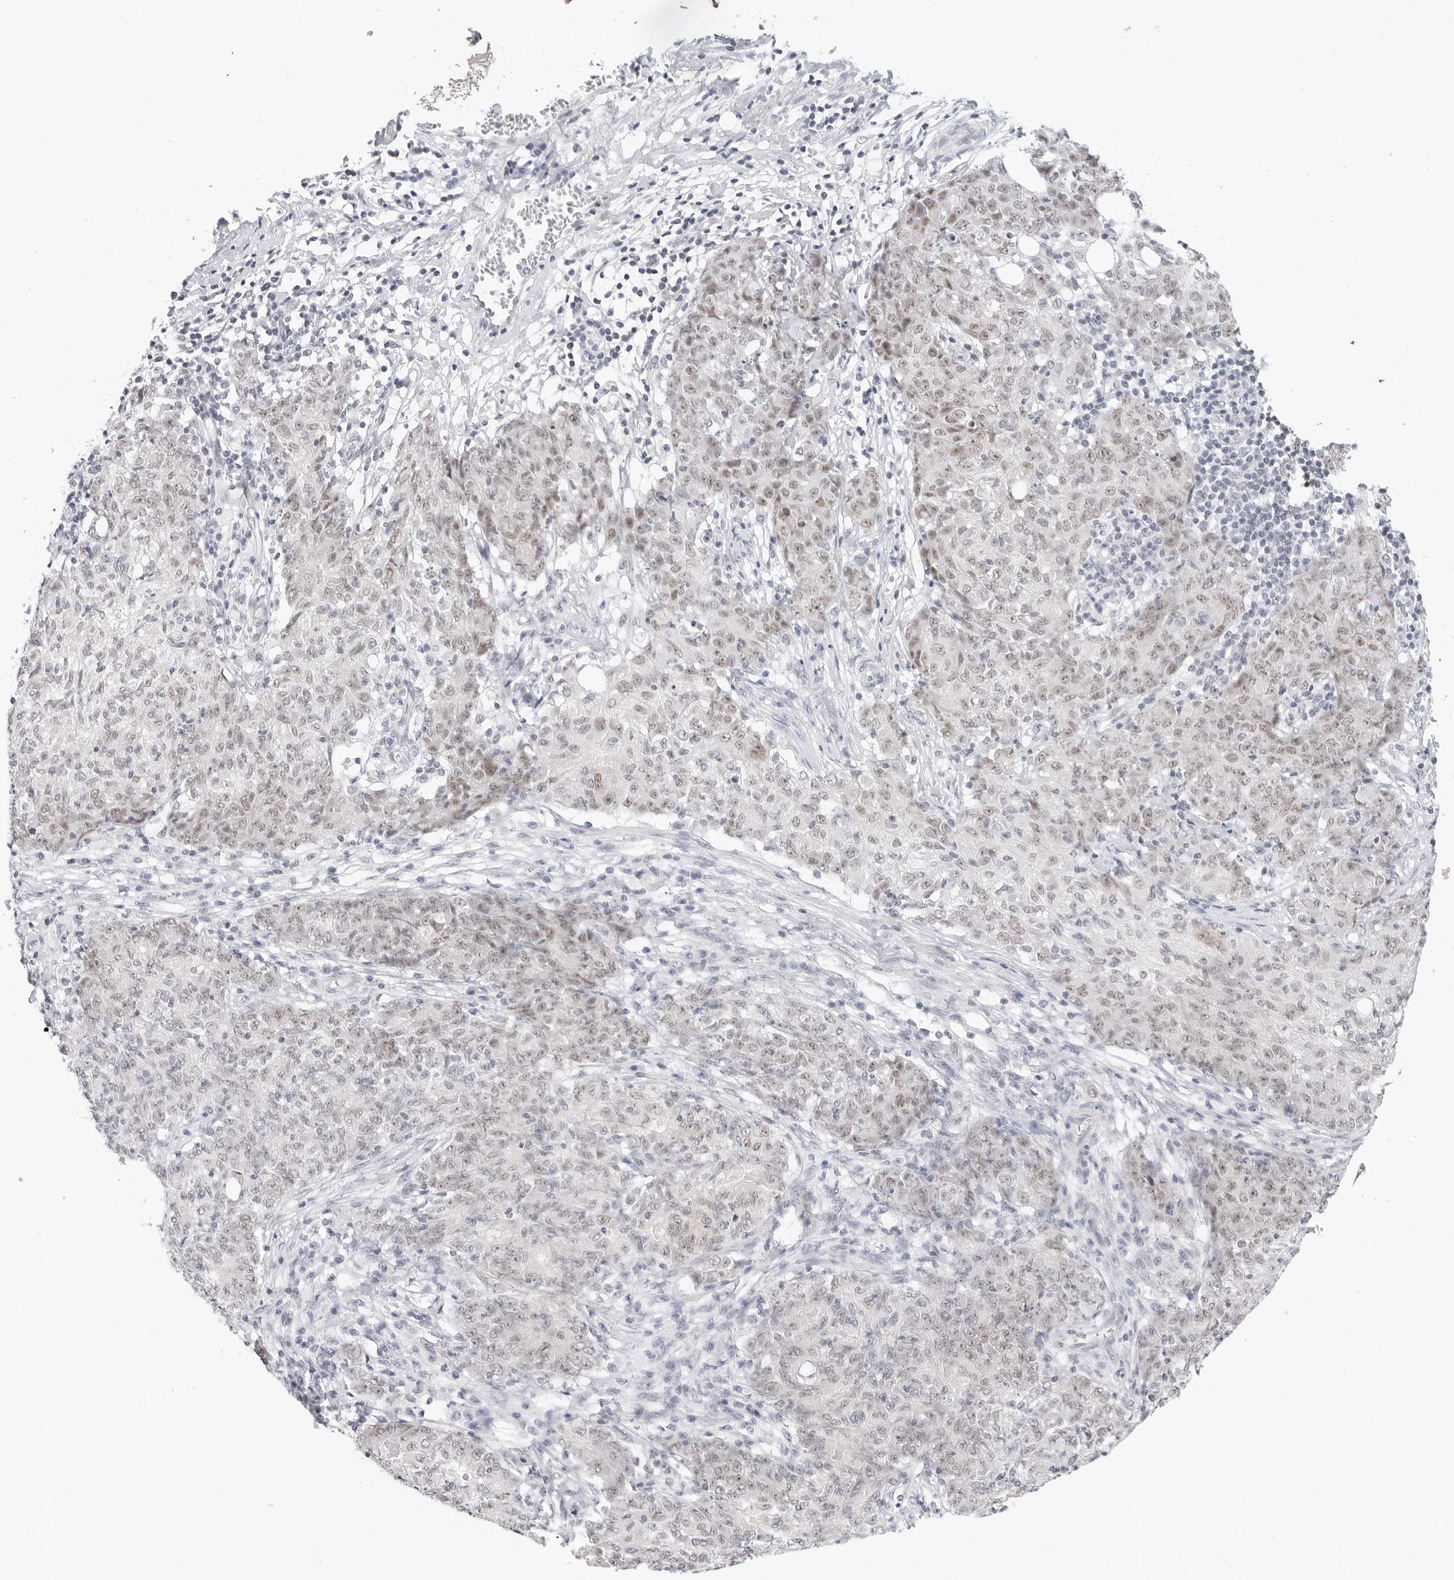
{"staining": {"intensity": "weak", "quantity": "25%-75%", "location": "nuclear"}, "tissue": "ovarian cancer", "cell_type": "Tumor cells", "image_type": "cancer", "snomed": [{"axis": "morphology", "description": "Carcinoma, endometroid"}, {"axis": "topography", "description": "Ovary"}], "caption": "IHC photomicrograph of neoplastic tissue: human ovarian endometroid carcinoma stained using IHC exhibits low levels of weak protein expression localized specifically in the nuclear of tumor cells, appearing as a nuclear brown color.", "gene": "TSEN2", "patient": {"sex": "female", "age": 42}}